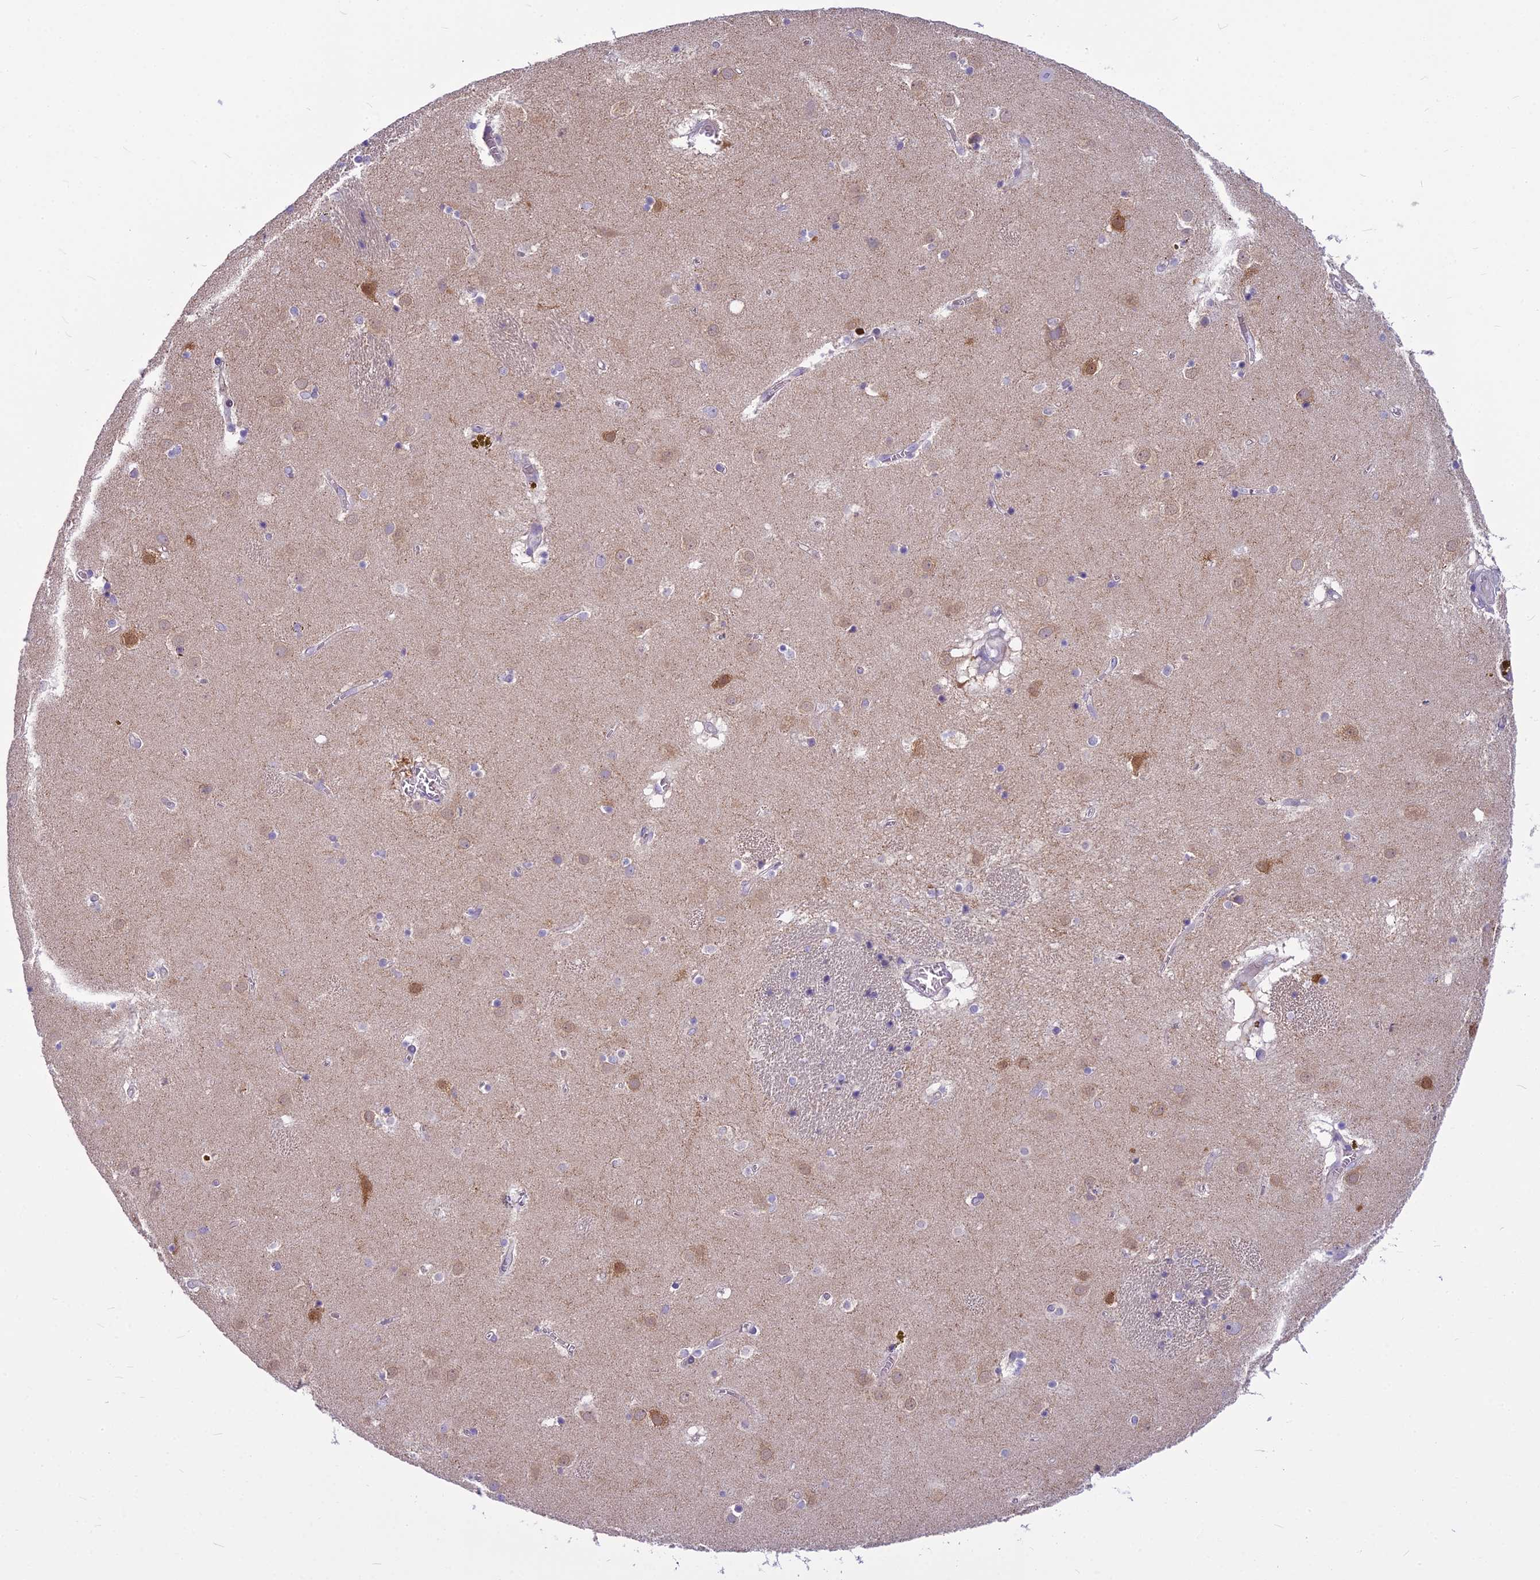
{"staining": {"intensity": "weak", "quantity": "<25%", "location": "cytoplasmic/membranous"}, "tissue": "caudate", "cell_type": "Glial cells", "image_type": "normal", "snomed": [{"axis": "morphology", "description": "Normal tissue, NOS"}, {"axis": "topography", "description": "Lateral ventricle wall"}], "caption": "Histopathology image shows no protein staining in glial cells of normal caudate.", "gene": "PCDHB14", "patient": {"sex": "male", "age": 70}}